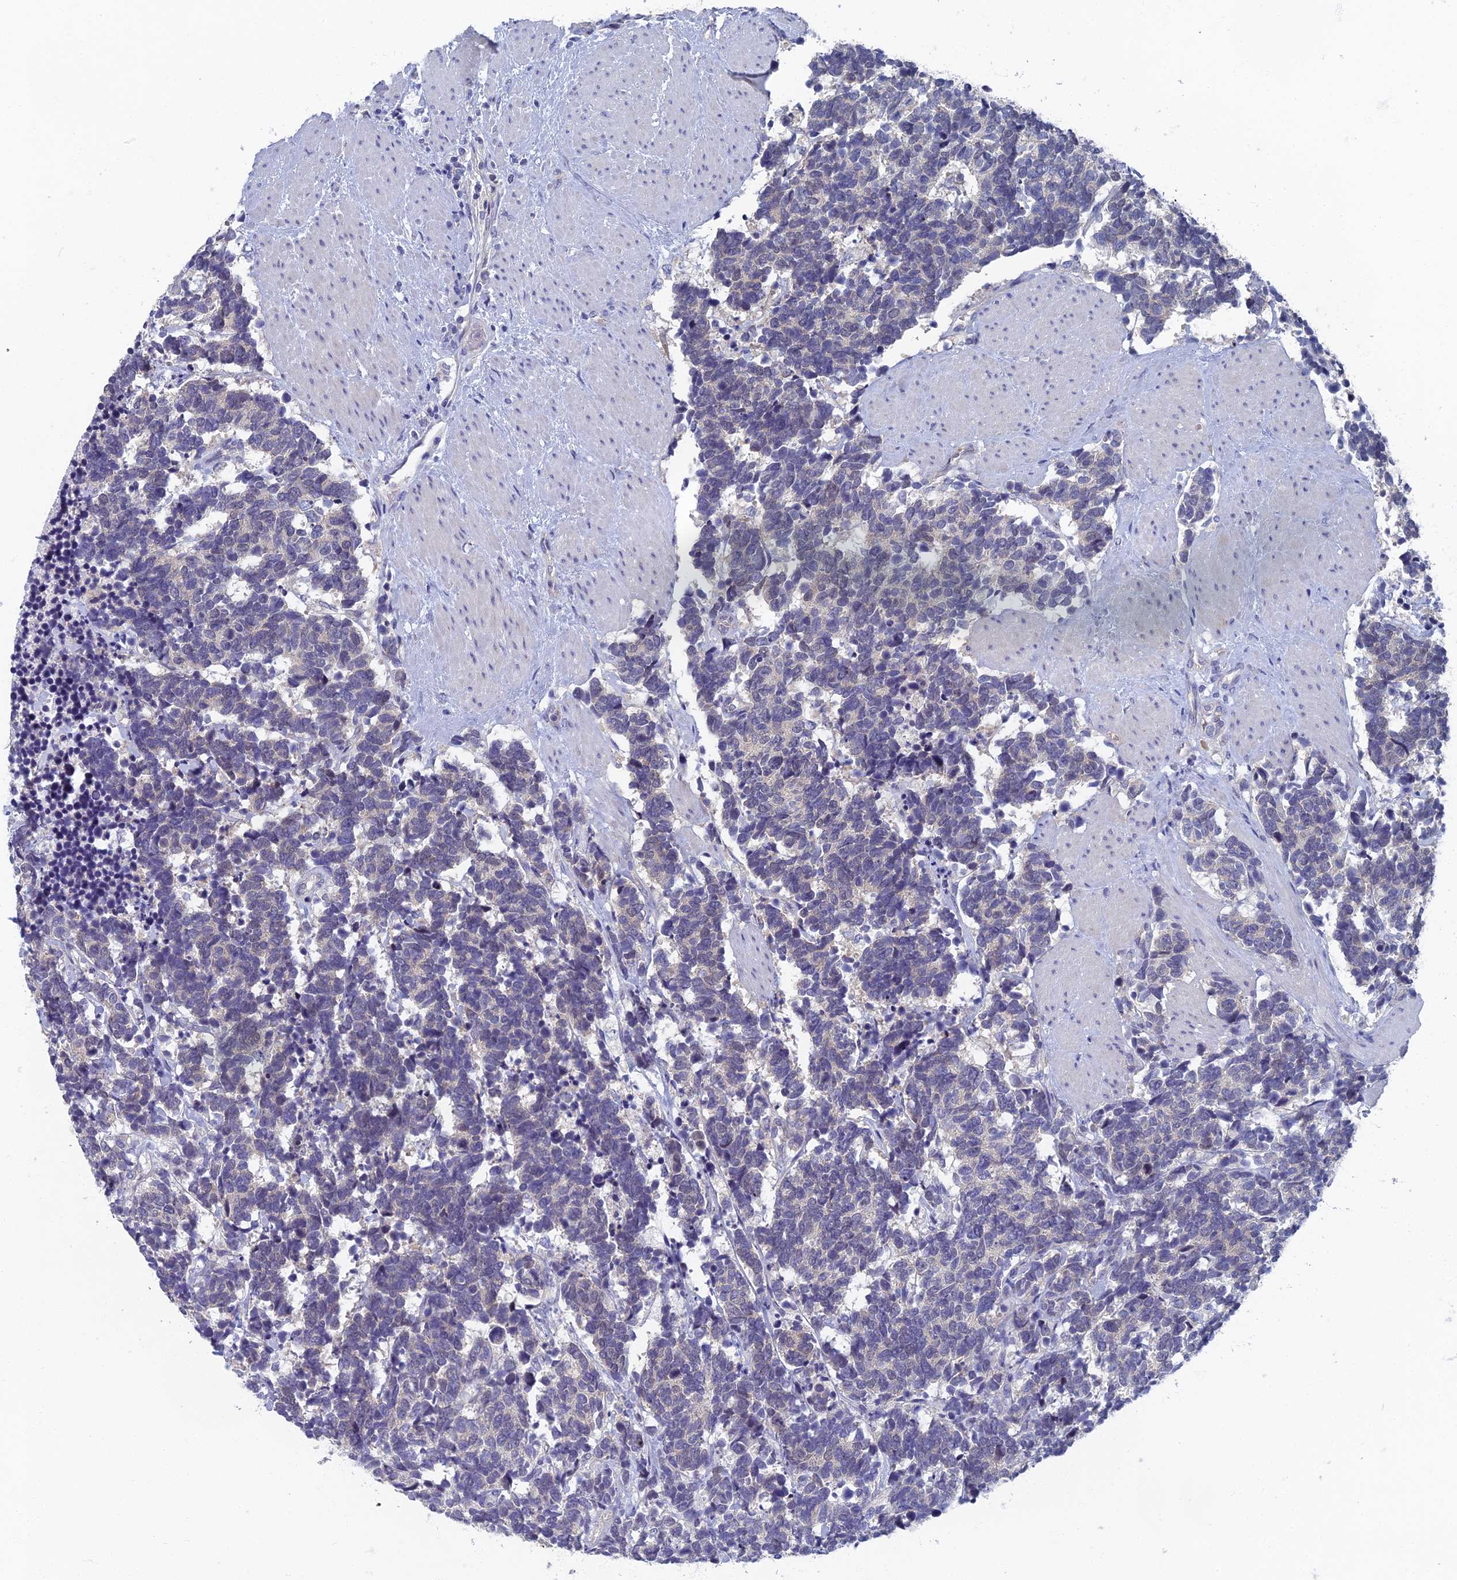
{"staining": {"intensity": "negative", "quantity": "none", "location": "none"}, "tissue": "carcinoid", "cell_type": "Tumor cells", "image_type": "cancer", "snomed": [{"axis": "morphology", "description": "Carcinoma, NOS"}, {"axis": "morphology", "description": "Carcinoid, malignant, NOS"}, {"axis": "topography", "description": "Prostate"}], "caption": "Immunohistochemistry photomicrograph of carcinoid stained for a protein (brown), which shows no staining in tumor cells.", "gene": "SPIN4", "patient": {"sex": "male", "age": 57}}